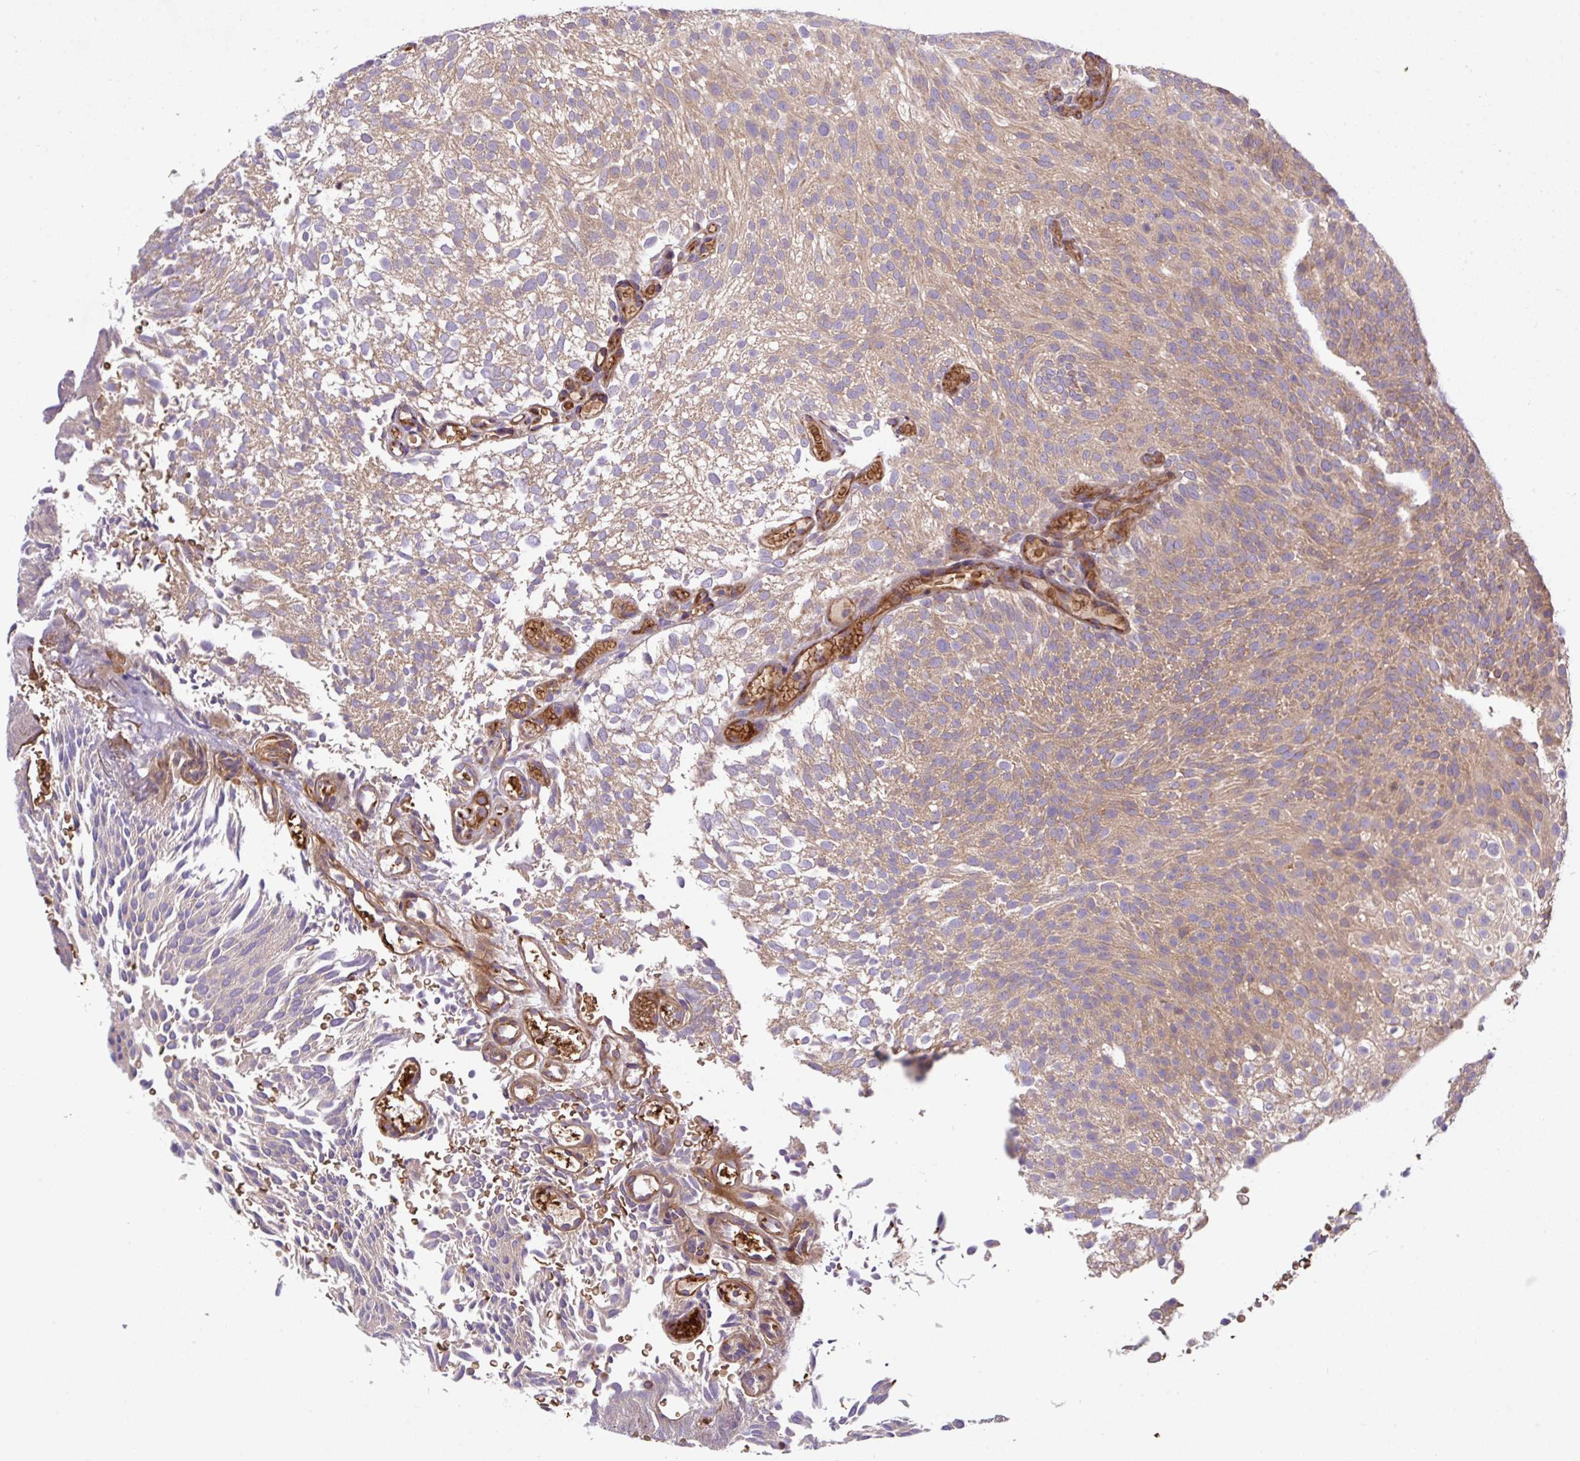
{"staining": {"intensity": "weak", "quantity": "25%-75%", "location": "cytoplasmic/membranous"}, "tissue": "urothelial cancer", "cell_type": "Tumor cells", "image_type": "cancer", "snomed": [{"axis": "morphology", "description": "Urothelial carcinoma, Low grade"}, {"axis": "topography", "description": "Urinary bladder"}], "caption": "A brown stain highlights weak cytoplasmic/membranous staining of a protein in human urothelial cancer tumor cells. Nuclei are stained in blue.", "gene": "APOBEC3D", "patient": {"sex": "male", "age": 78}}